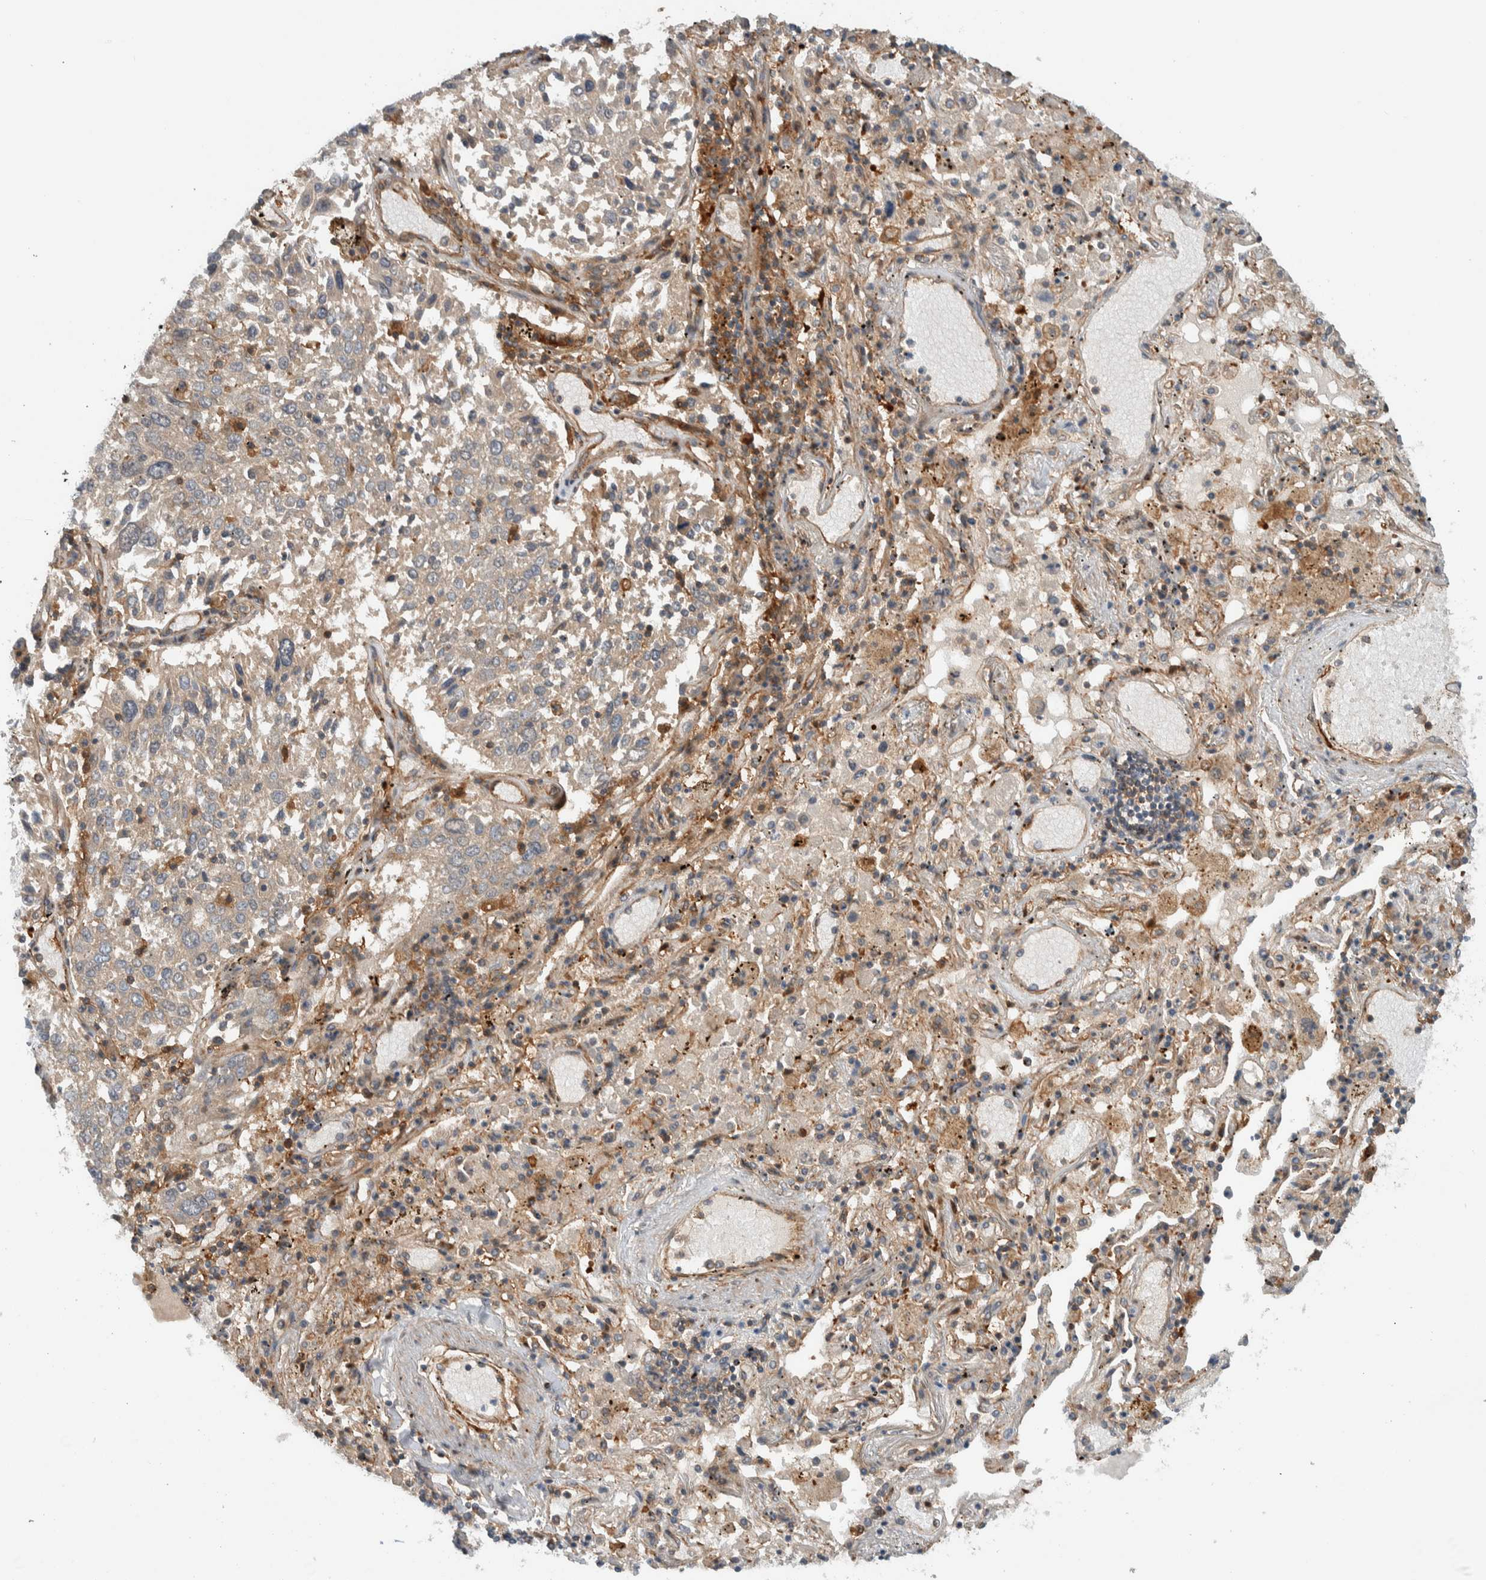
{"staining": {"intensity": "weak", "quantity": "<25%", "location": "cytoplasmic/membranous"}, "tissue": "lung cancer", "cell_type": "Tumor cells", "image_type": "cancer", "snomed": [{"axis": "morphology", "description": "Squamous cell carcinoma, NOS"}, {"axis": "topography", "description": "Lung"}], "caption": "Immunohistochemistry image of human lung squamous cell carcinoma stained for a protein (brown), which reveals no positivity in tumor cells.", "gene": "MPRIP", "patient": {"sex": "male", "age": 65}}